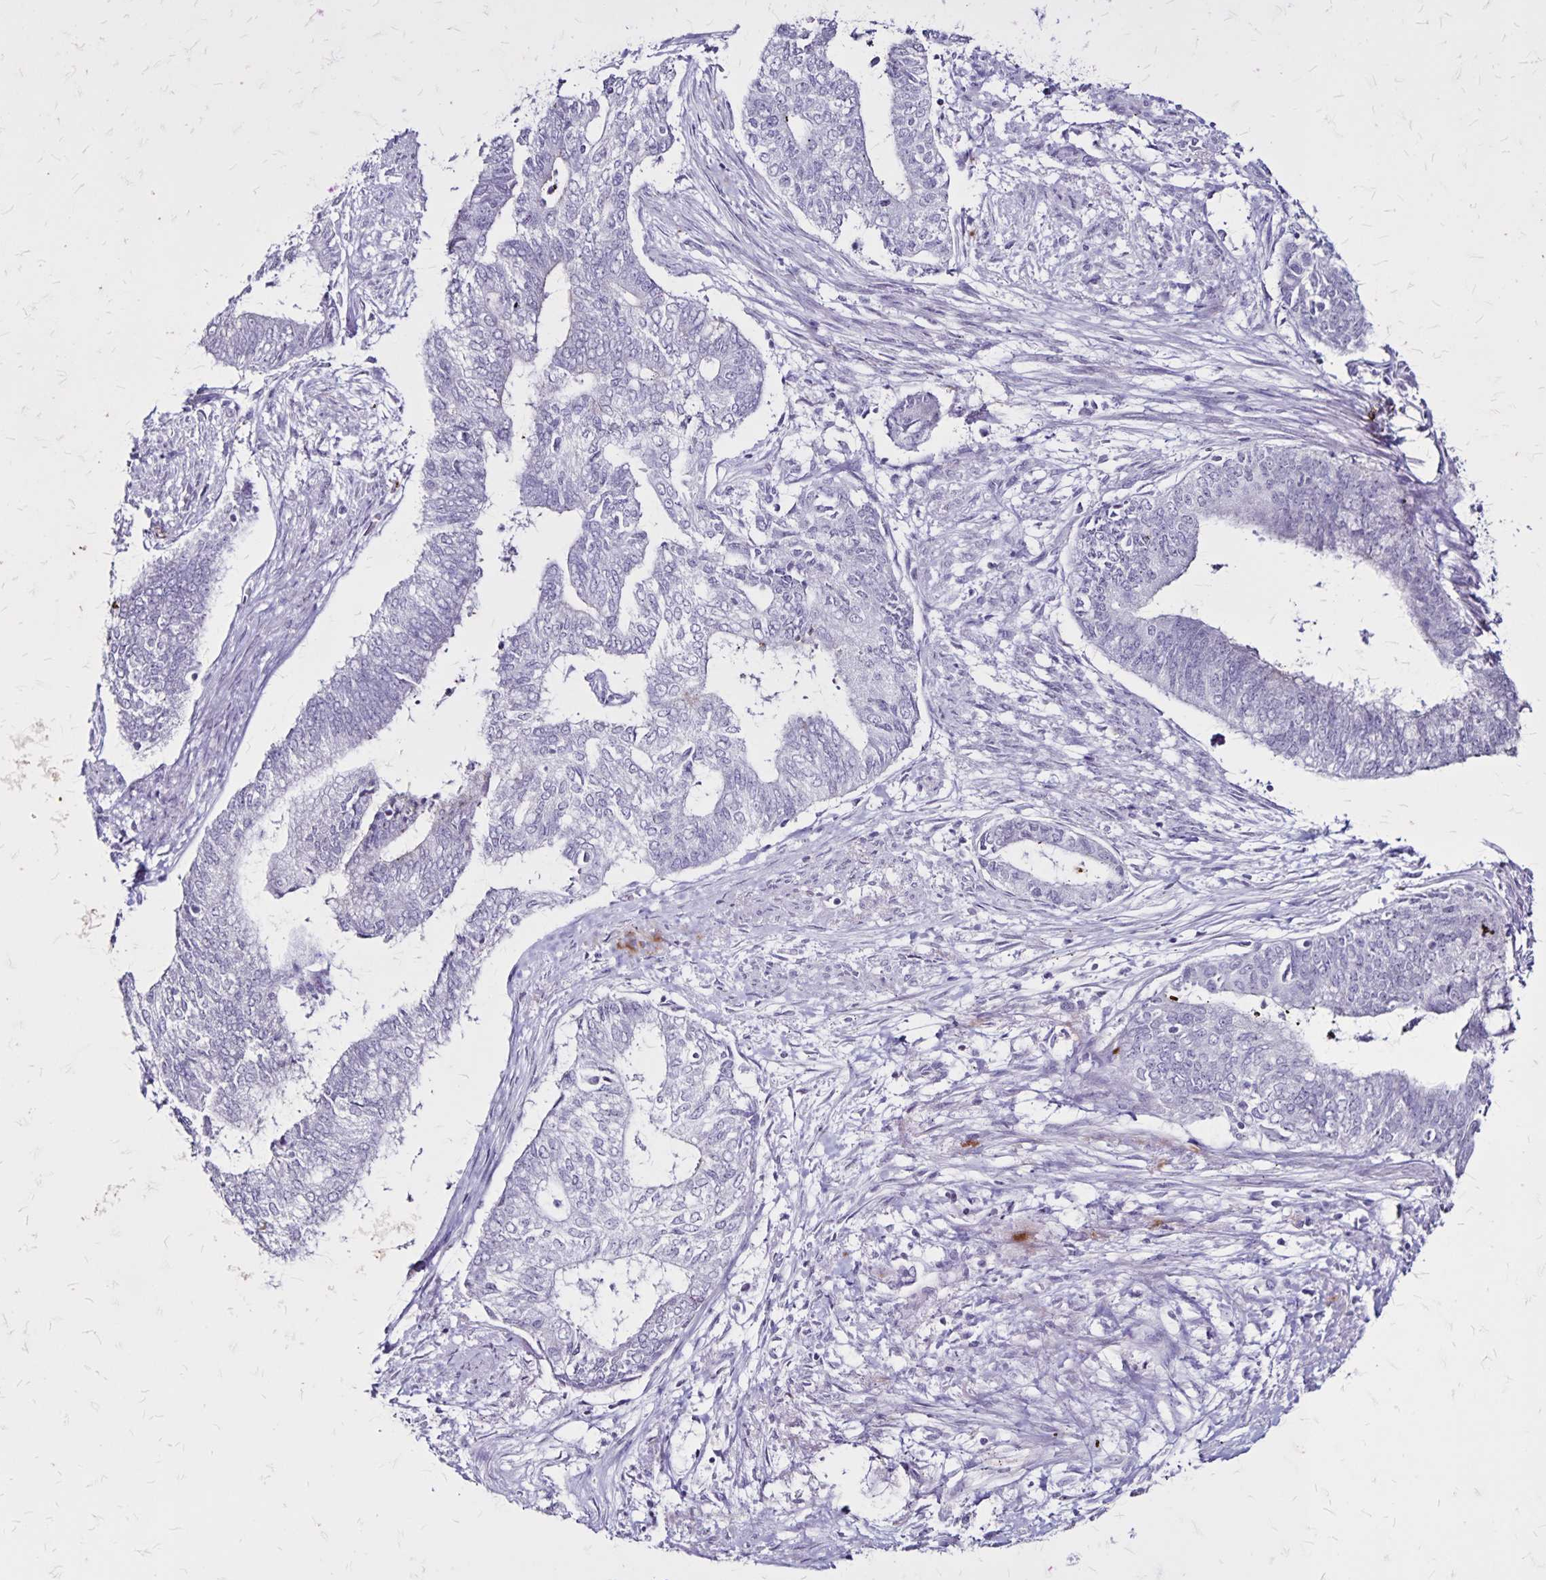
{"staining": {"intensity": "negative", "quantity": "none", "location": "none"}, "tissue": "endometrial cancer", "cell_type": "Tumor cells", "image_type": "cancer", "snomed": [{"axis": "morphology", "description": "Adenocarcinoma, NOS"}, {"axis": "topography", "description": "Endometrium"}], "caption": "Micrograph shows no protein staining in tumor cells of endometrial cancer (adenocarcinoma) tissue.", "gene": "KRT2", "patient": {"sex": "female", "age": 65}}